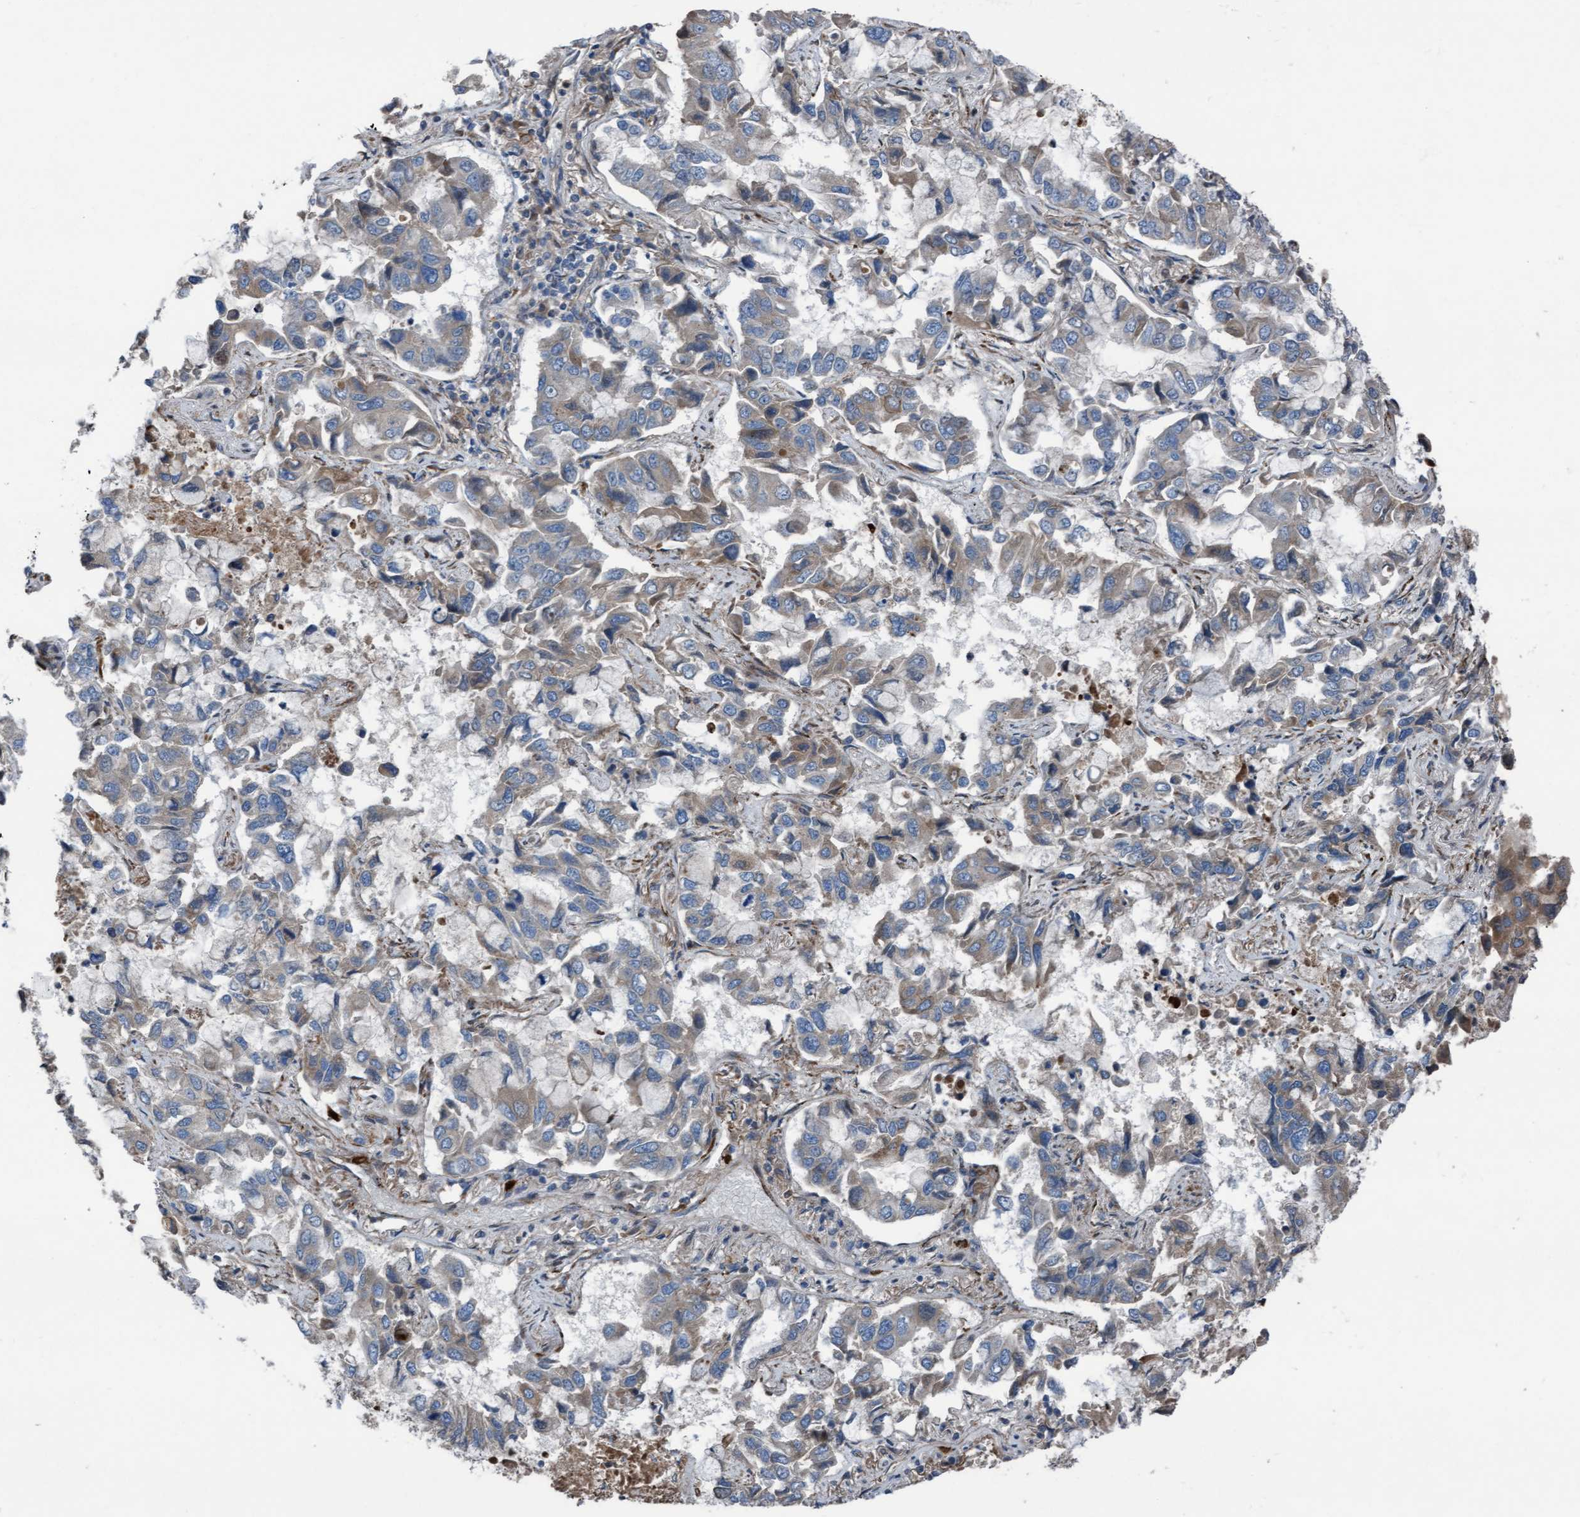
{"staining": {"intensity": "weak", "quantity": "25%-75%", "location": "cytoplasmic/membranous"}, "tissue": "lung cancer", "cell_type": "Tumor cells", "image_type": "cancer", "snomed": [{"axis": "morphology", "description": "Adenocarcinoma, NOS"}, {"axis": "topography", "description": "Lung"}], "caption": "Adenocarcinoma (lung) stained with immunohistochemistry reveals weak cytoplasmic/membranous positivity in approximately 25%-75% of tumor cells.", "gene": "KLHL26", "patient": {"sex": "male", "age": 64}}